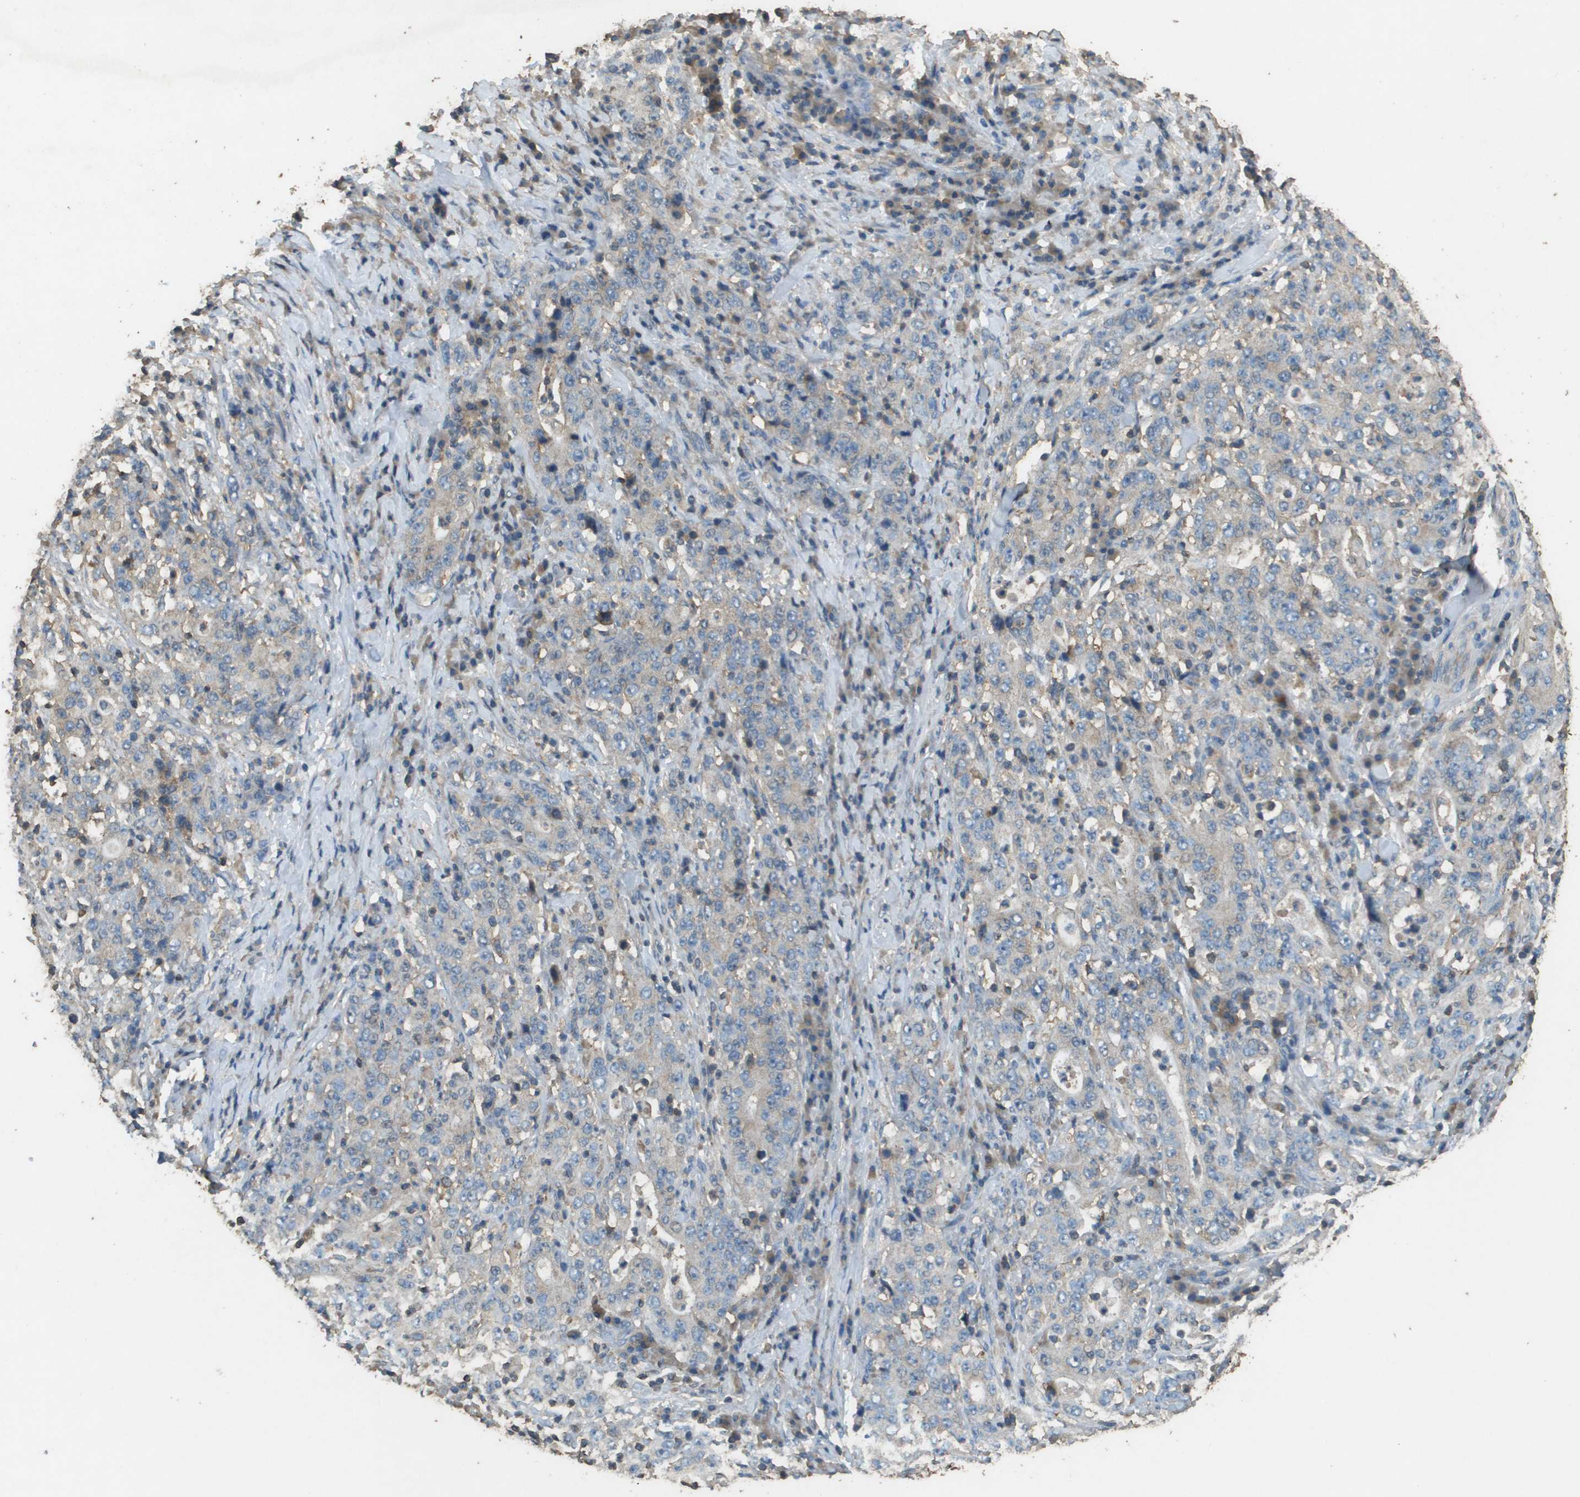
{"staining": {"intensity": "weak", "quantity": "<25%", "location": "cytoplasmic/membranous"}, "tissue": "stomach cancer", "cell_type": "Tumor cells", "image_type": "cancer", "snomed": [{"axis": "morphology", "description": "Normal tissue, NOS"}, {"axis": "morphology", "description": "Adenocarcinoma, NOS"}, {"axis": "topography", "description": "Stomach, upper"}, {"axis": "topography", "description": "Stomach"}], "caption": "IHC image of neoplastic tissue: human adenocarcinoma (stomach) stained with DAB reveals no significant protein positivity in tumor cells.", "gene": "MS4A7", "patient": {"sex": "male", "age": 59}}